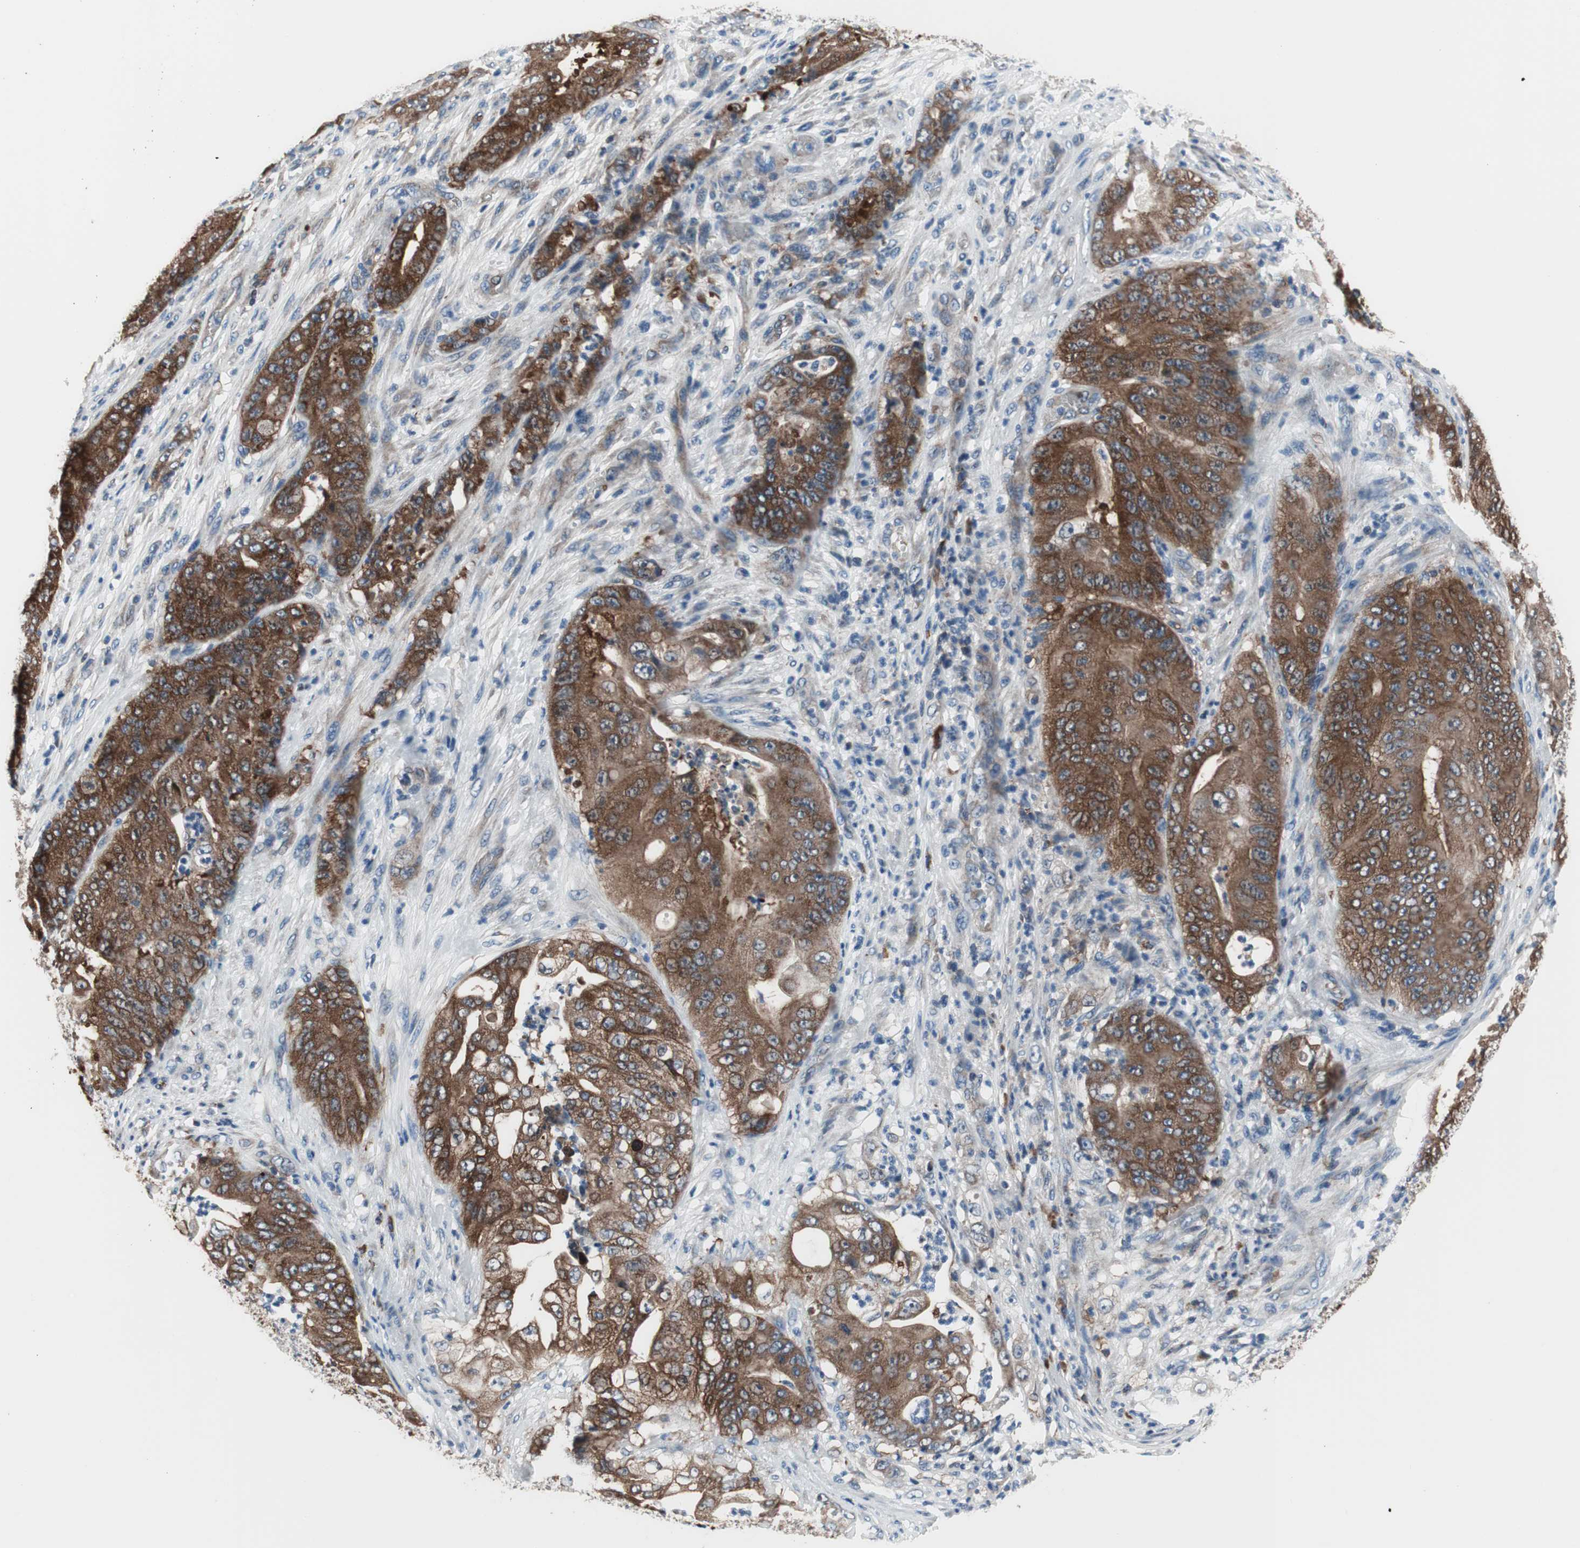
{"staining": {"intensity": "strong", "quantity": ">75%", "location": "cytoplasmic/membranous"}, "tissue": "stomach cancer", "cell_type": "Tumor cells", "image_type": "cancer", "snomed": [{"axis": "morphology", "description": "Adenocarcinoma, NOS"}, {"axis": "topography", "description": "Stomach"}], "caption": "A high-resolution photomicrograph shows immunohistochemistry staining of adenocarcinoma (stomach), which shows strong cytoplasmic/membranous positivity in about >75% of tumor cells.", "gene": "PRDX2", "patient": {"sex": "female", "age": 73}}